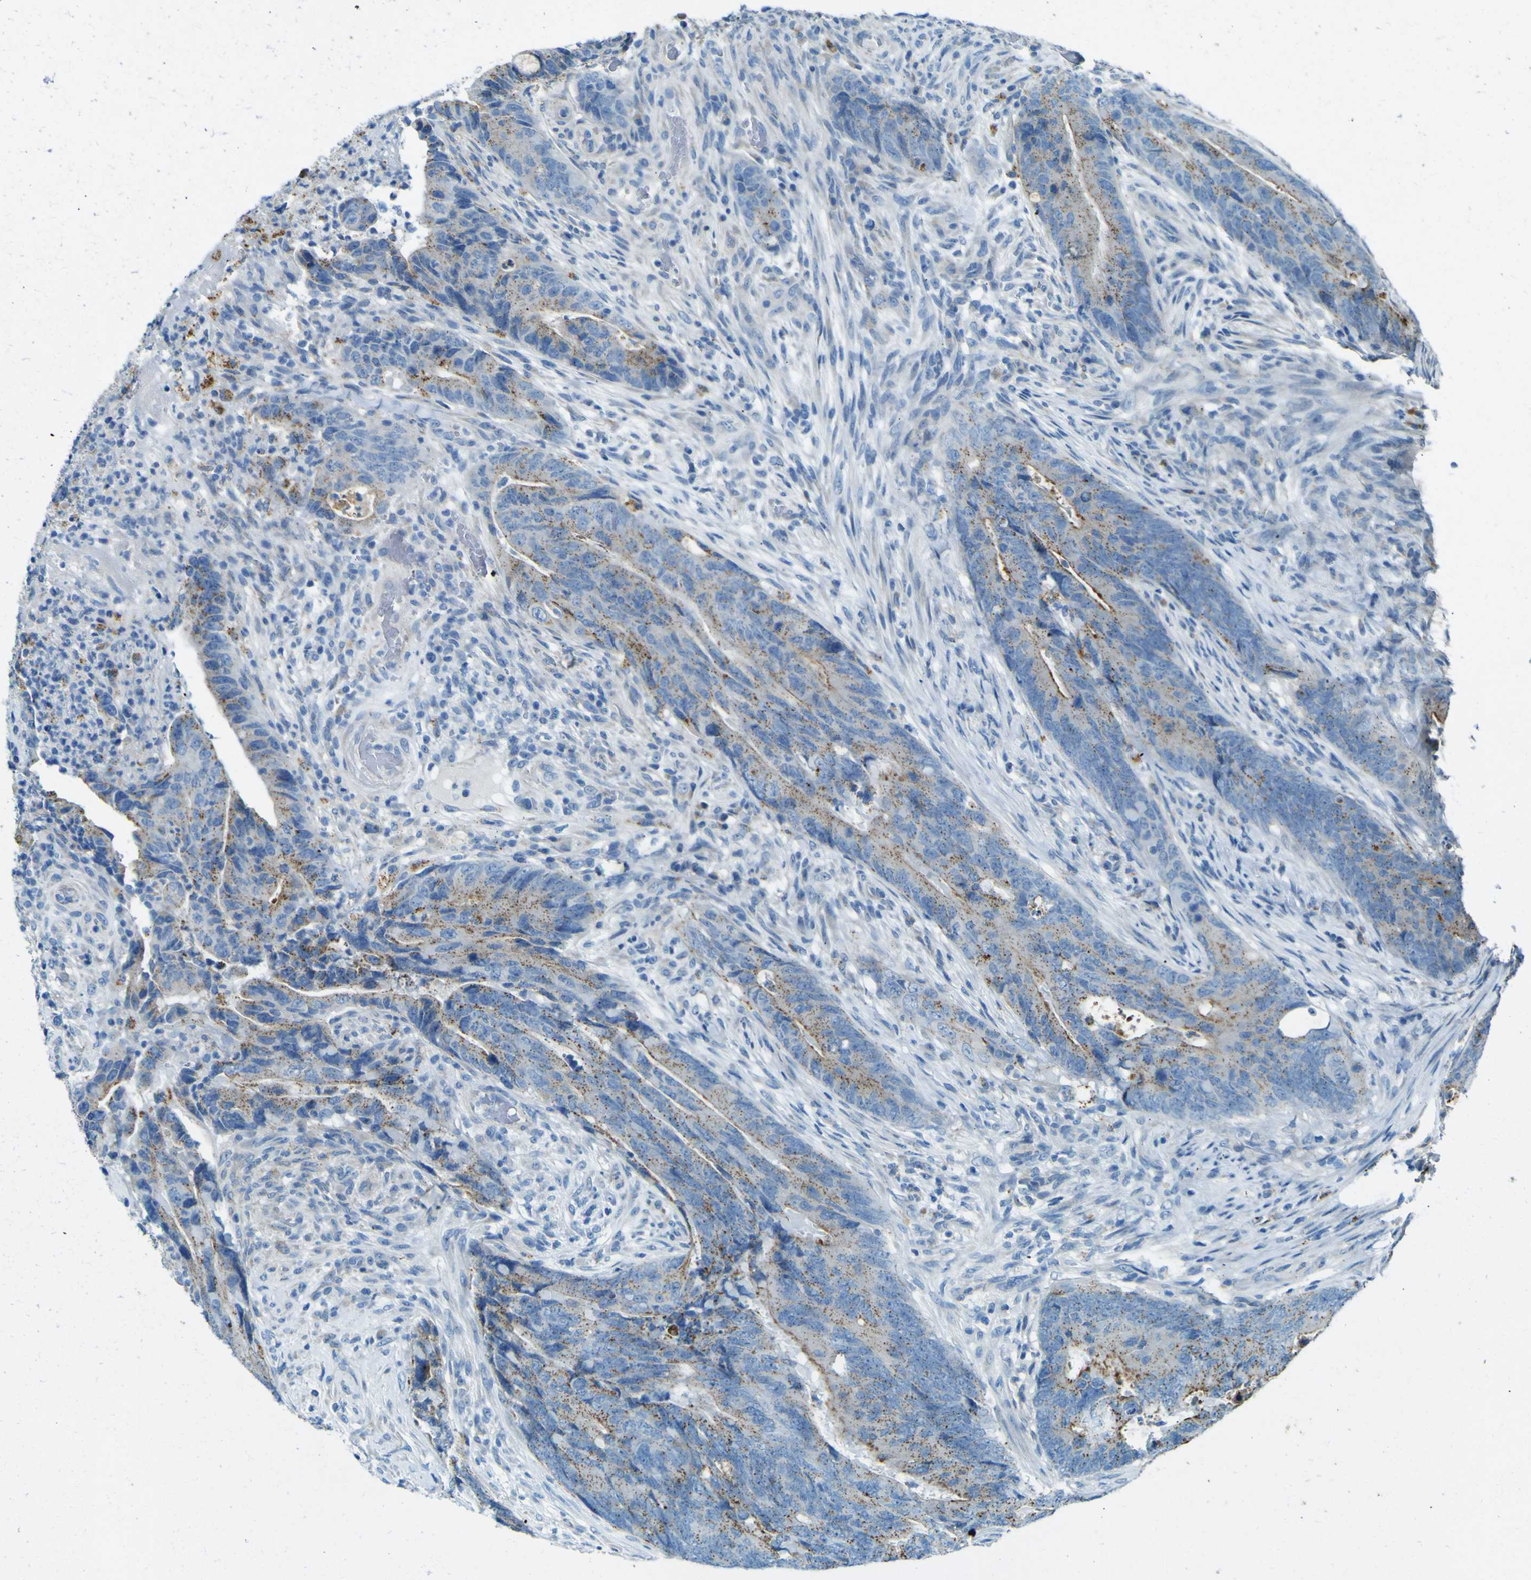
{"staining": {"intensity": "weak", "quantity": ">75%", "location": "cytoplasmic/membranous"}, "tissue": "colorectal cancer", "cell_type": "Tumor cells", "image_type": "cancer", "snomed": [{"axis": "morphology", "description": "Normal tissue, NOS"}, {"axis": "morphology", "description": "Adenocarcinoma, NOS"}, {"axis": "topography", "description": "Colon"}], "caption": "The photomicrograph displays staining of adenocarcinoma (colorectal), revealing weak cytoplasmic/membranous protein positivity (brown color) within tumor cells.", "gene": "PDE9A", "patient": {"sex": "male", "age": 56}}